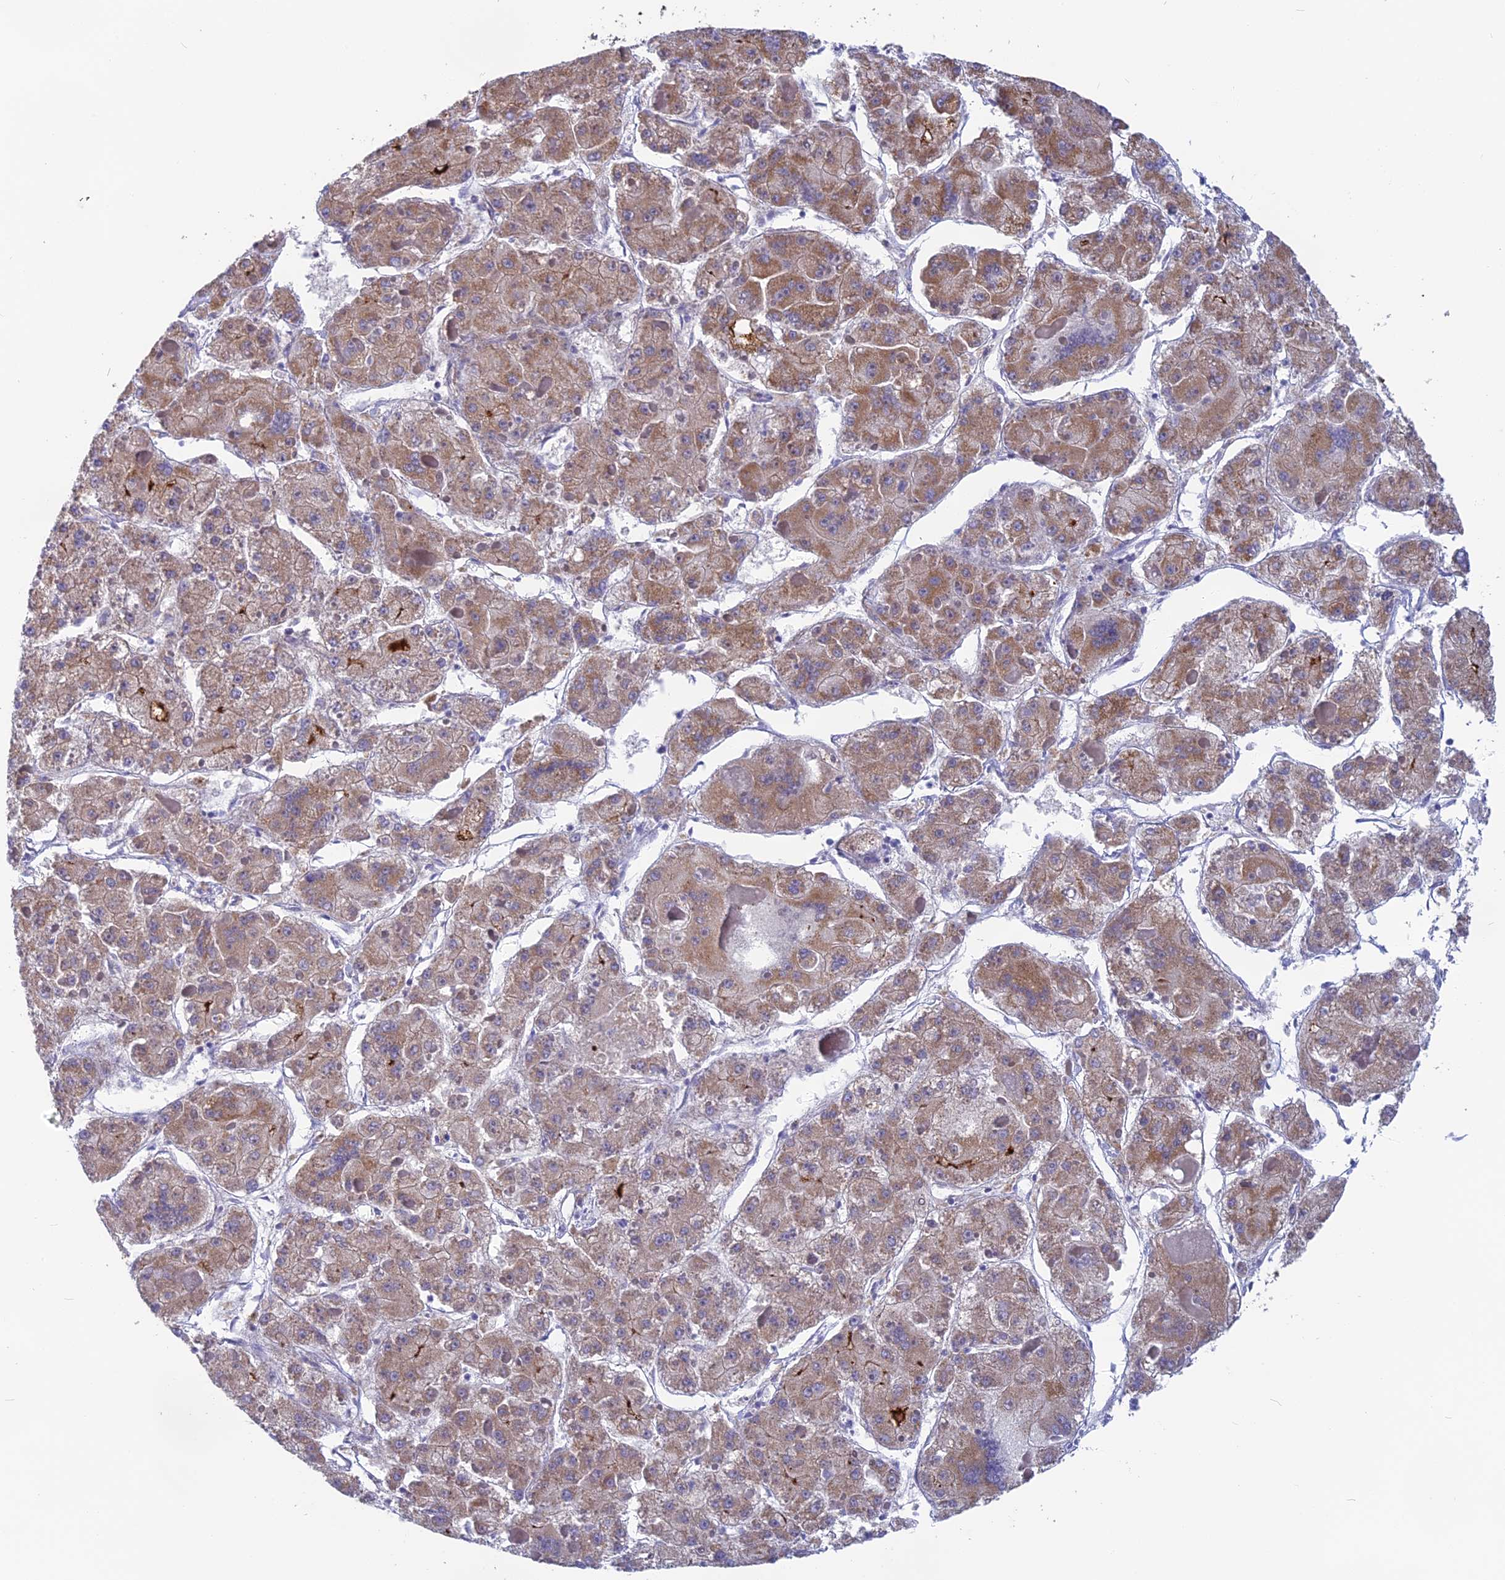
{"staining": {"intensity": "moderate", "quantity": ">75%", "location": "cytoplasmic/membranous"}, "tissue": "liver cancer", "cell_type": "Tumor cells", "image_type": "cancer", "snomed": [{"axis": "morphology", "description": "Carcinoma, Hepatocellular, NOS"}, {"axis": "topography", "description": "Liver"}], "caption": "Immunohistochemistry (IHC) of liver cancer (hepatocellular carcinoma) demonstrates medium levels of moderate cytoplasmic/membranous expression in approximately >75% of tumor cells.", "gene": "TENT4B", "patient": {"sex": "female", "age": 73}}